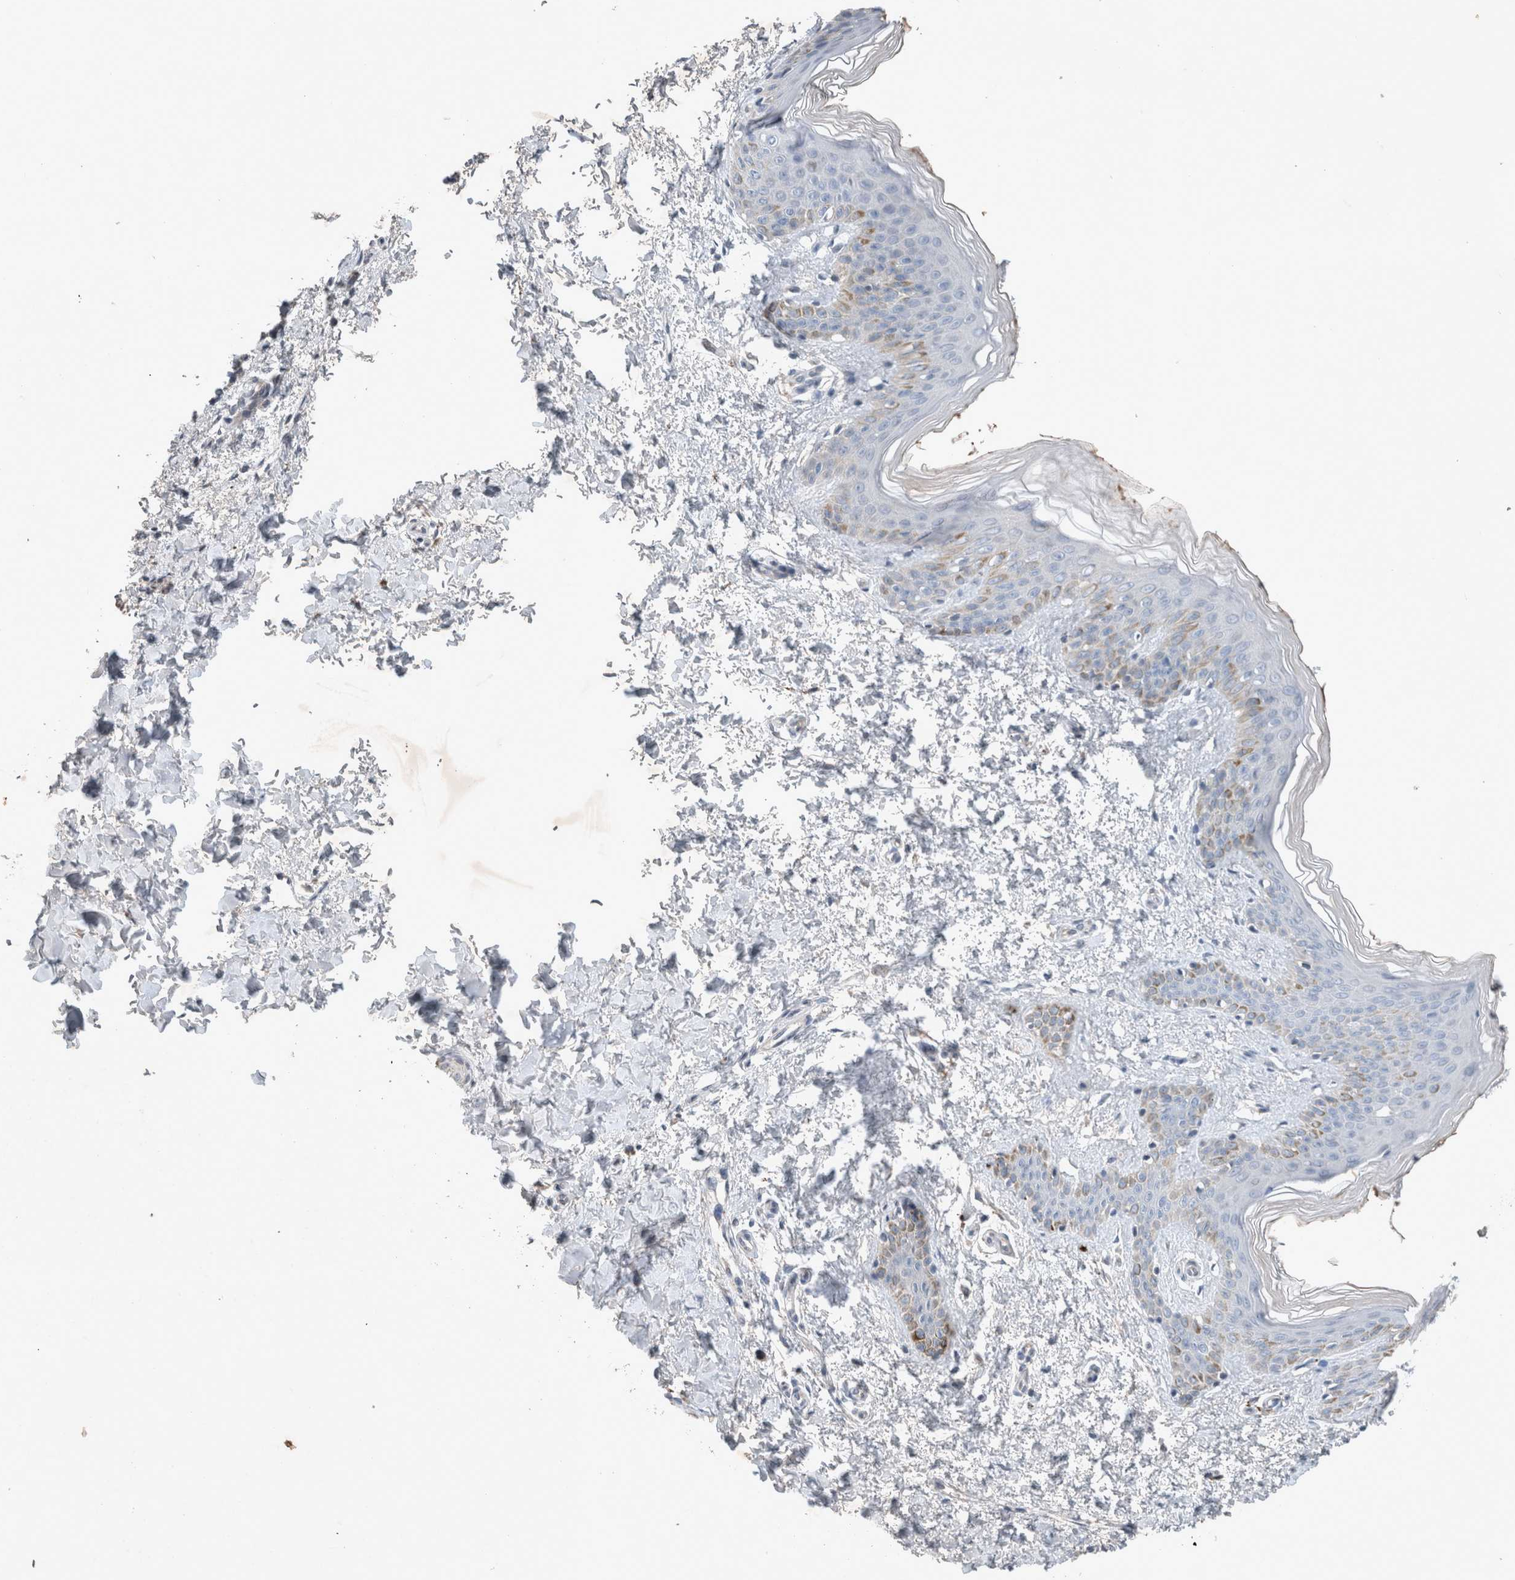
{"staining": {"intensity": "negative", "quantity": "none", "location": "none"}, "tissue": "skin", "cell_type": "Fibroblasts", "image_type": "normal", "snomed": [{"axis": "morphology", "description": "Normal tissue, NOS"}, {"axis": "morphology", "description": "Neoplasm, benign, NOS"}, {"axis": "topography", "description": "Skin"}, {"axis": "topography", "description": "Soft tissue"}], "caption": "IHC of normal human skin reveals no positivity in fibroblasts.", "gene": "UGCG", "patient": {"sex": "male", "age": 26}}